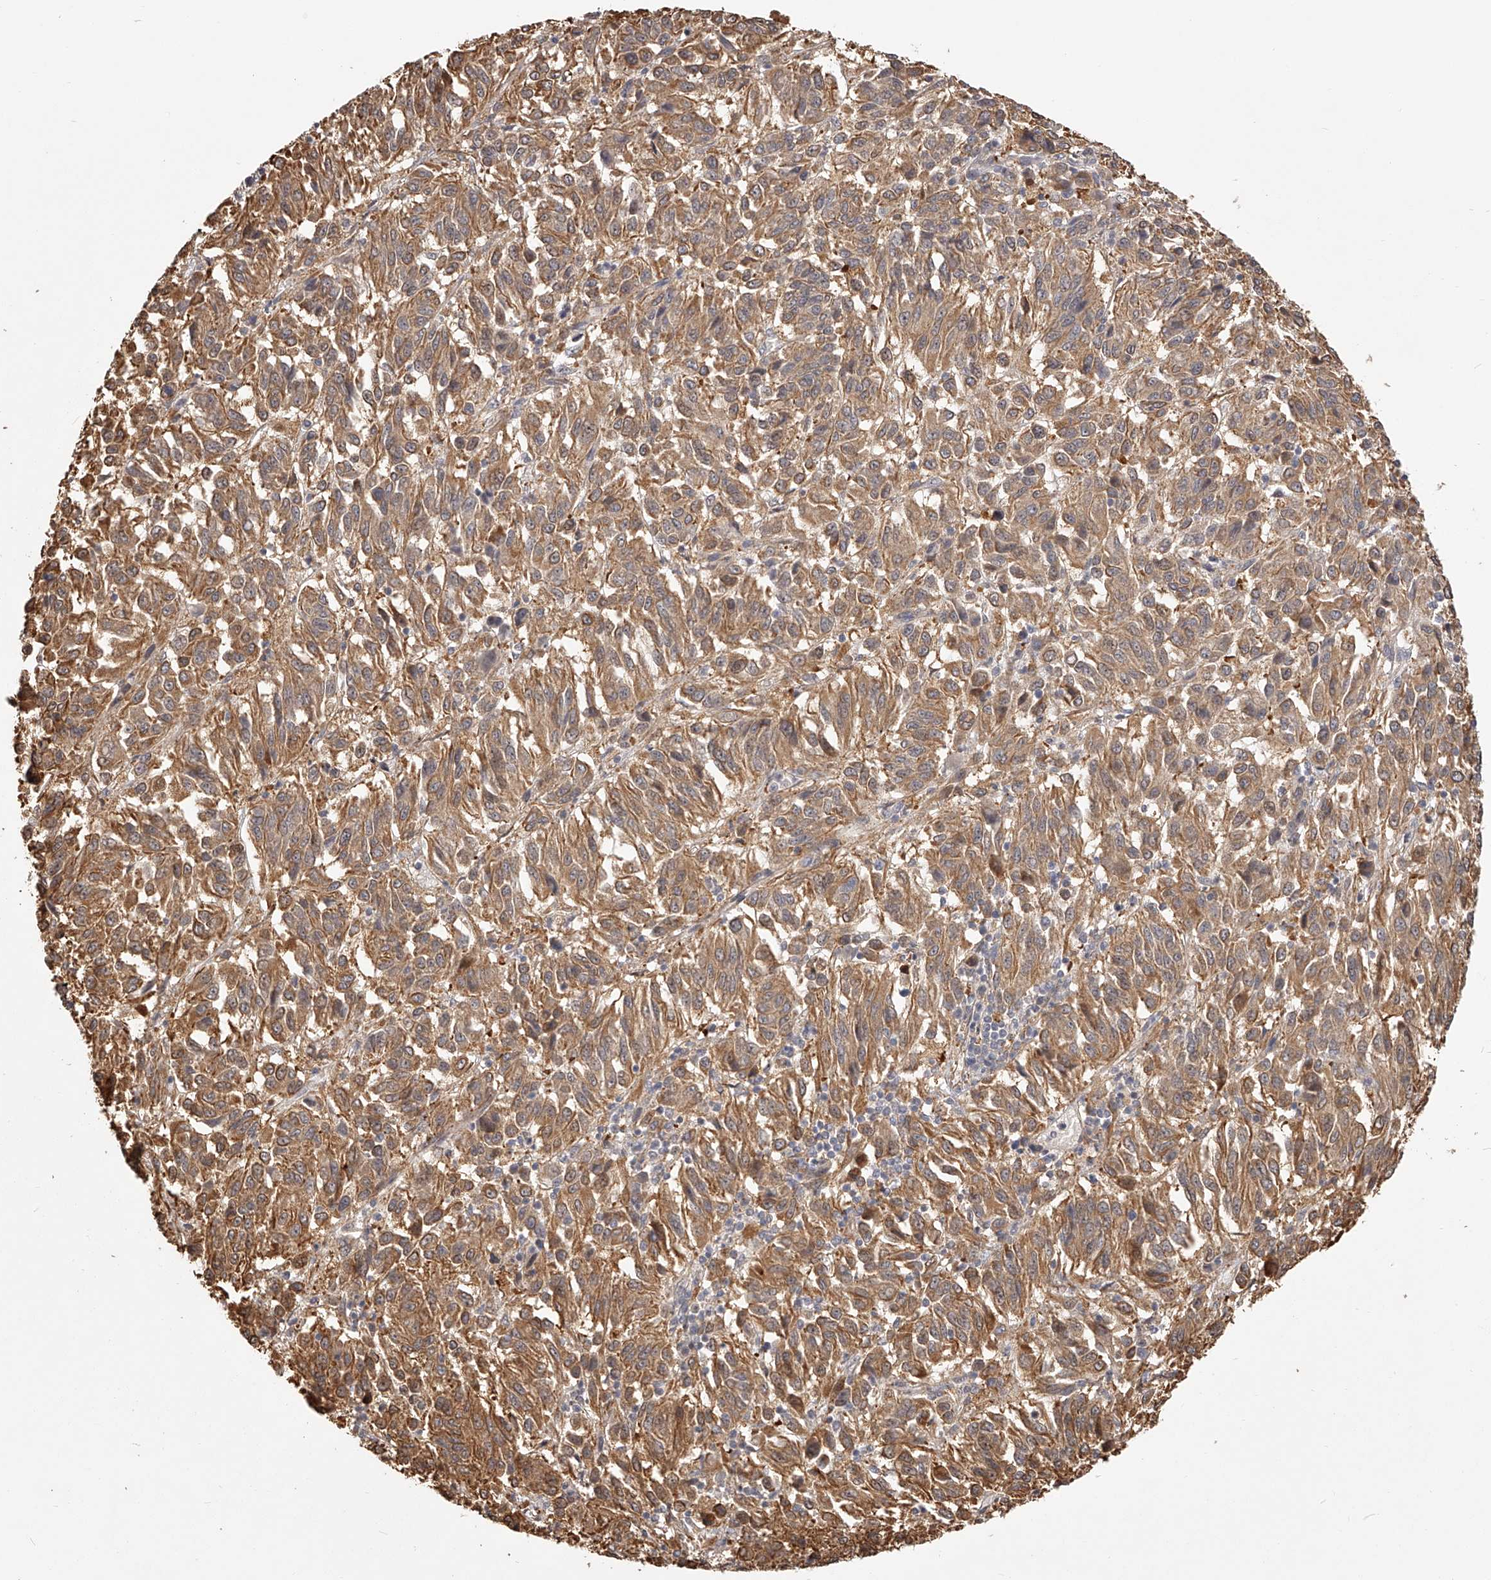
{"staining": {"intensity": "moderate", "quantity": ">75%", "location": "cytoplasmic/membranous"}, "tissue": "melanoma", "cell_type": "Tumor cells", "image_type": "cancer", "snomed": [{"axis": "morphology", "description": "Malignant melanoma, Metastatic site"}, {"axis": "topography", "description": "Lung"}], "caption": "Immunohistochemical staining of melanoma demonstrates medium levels of moderate cytoplasmic/membranous protein positivity in about >75% of tumor cells.", "gene": "ZNF582", "patient": {"sex": "male", "age": 64}}